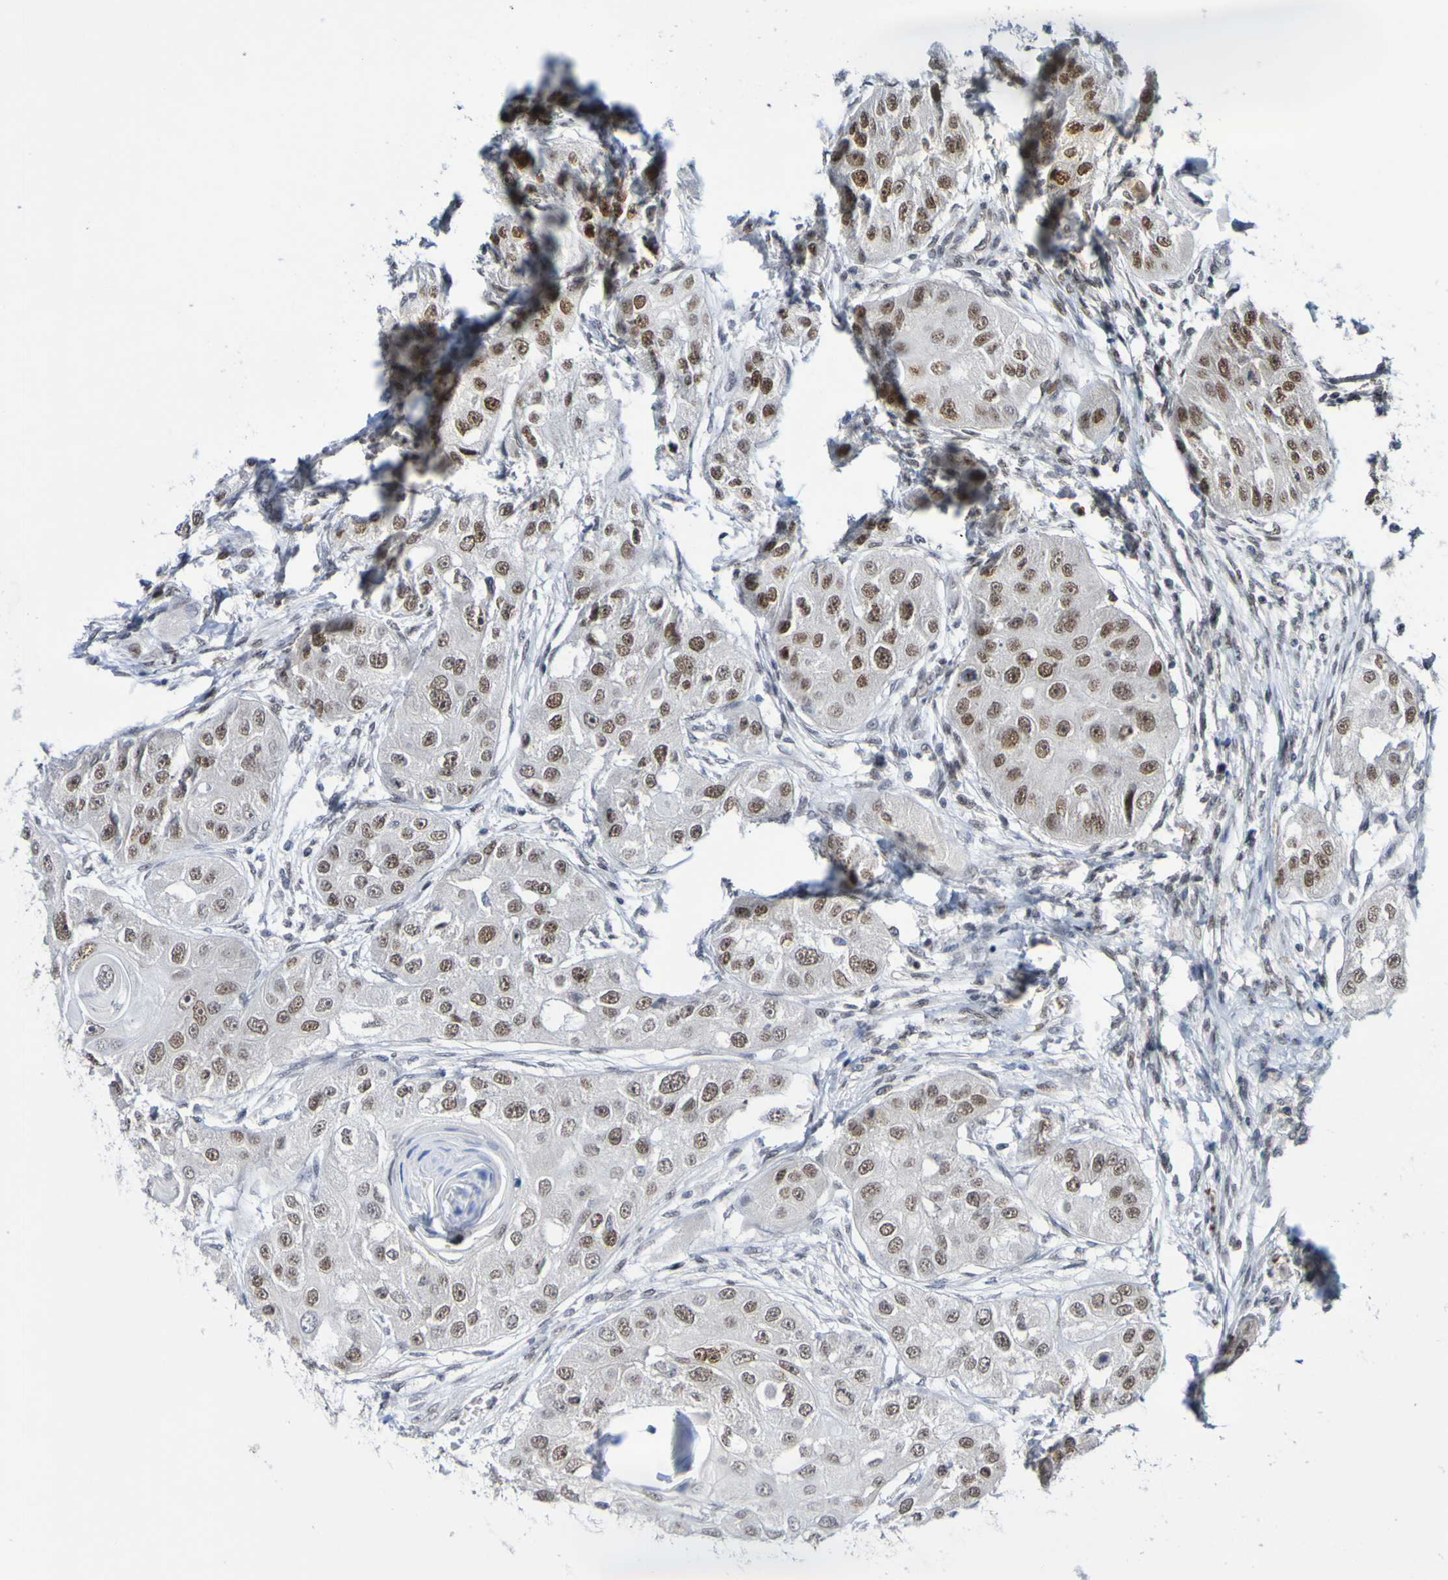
{"staining": {"intensity": "moderate", "quantity": "25%-75%", "location": "nuclear"}, "tissue": "head and neck cancer", "cell_type": "Tumor cells", "image_type": "cancer", "snomed": [{"axis": "morphology", "description": "Normal tissue, NOS"}, {"axis": "morphology", "description": "Squamous cell carcinoma, NOS"}, {"axis": "topography", "description": "Skeletal muscle"}, {"axis": "topography", "description": "Head-Neck"}], "caption": "Immunohistochemical staining of squamous cell carcinoma (head and neck) demonstrates medium levels of moderate nuclear expression in approximately 25%-75% of tumor cells.", "gene": "PCGF1", "patient": {"sex": "male", "age": 51}}